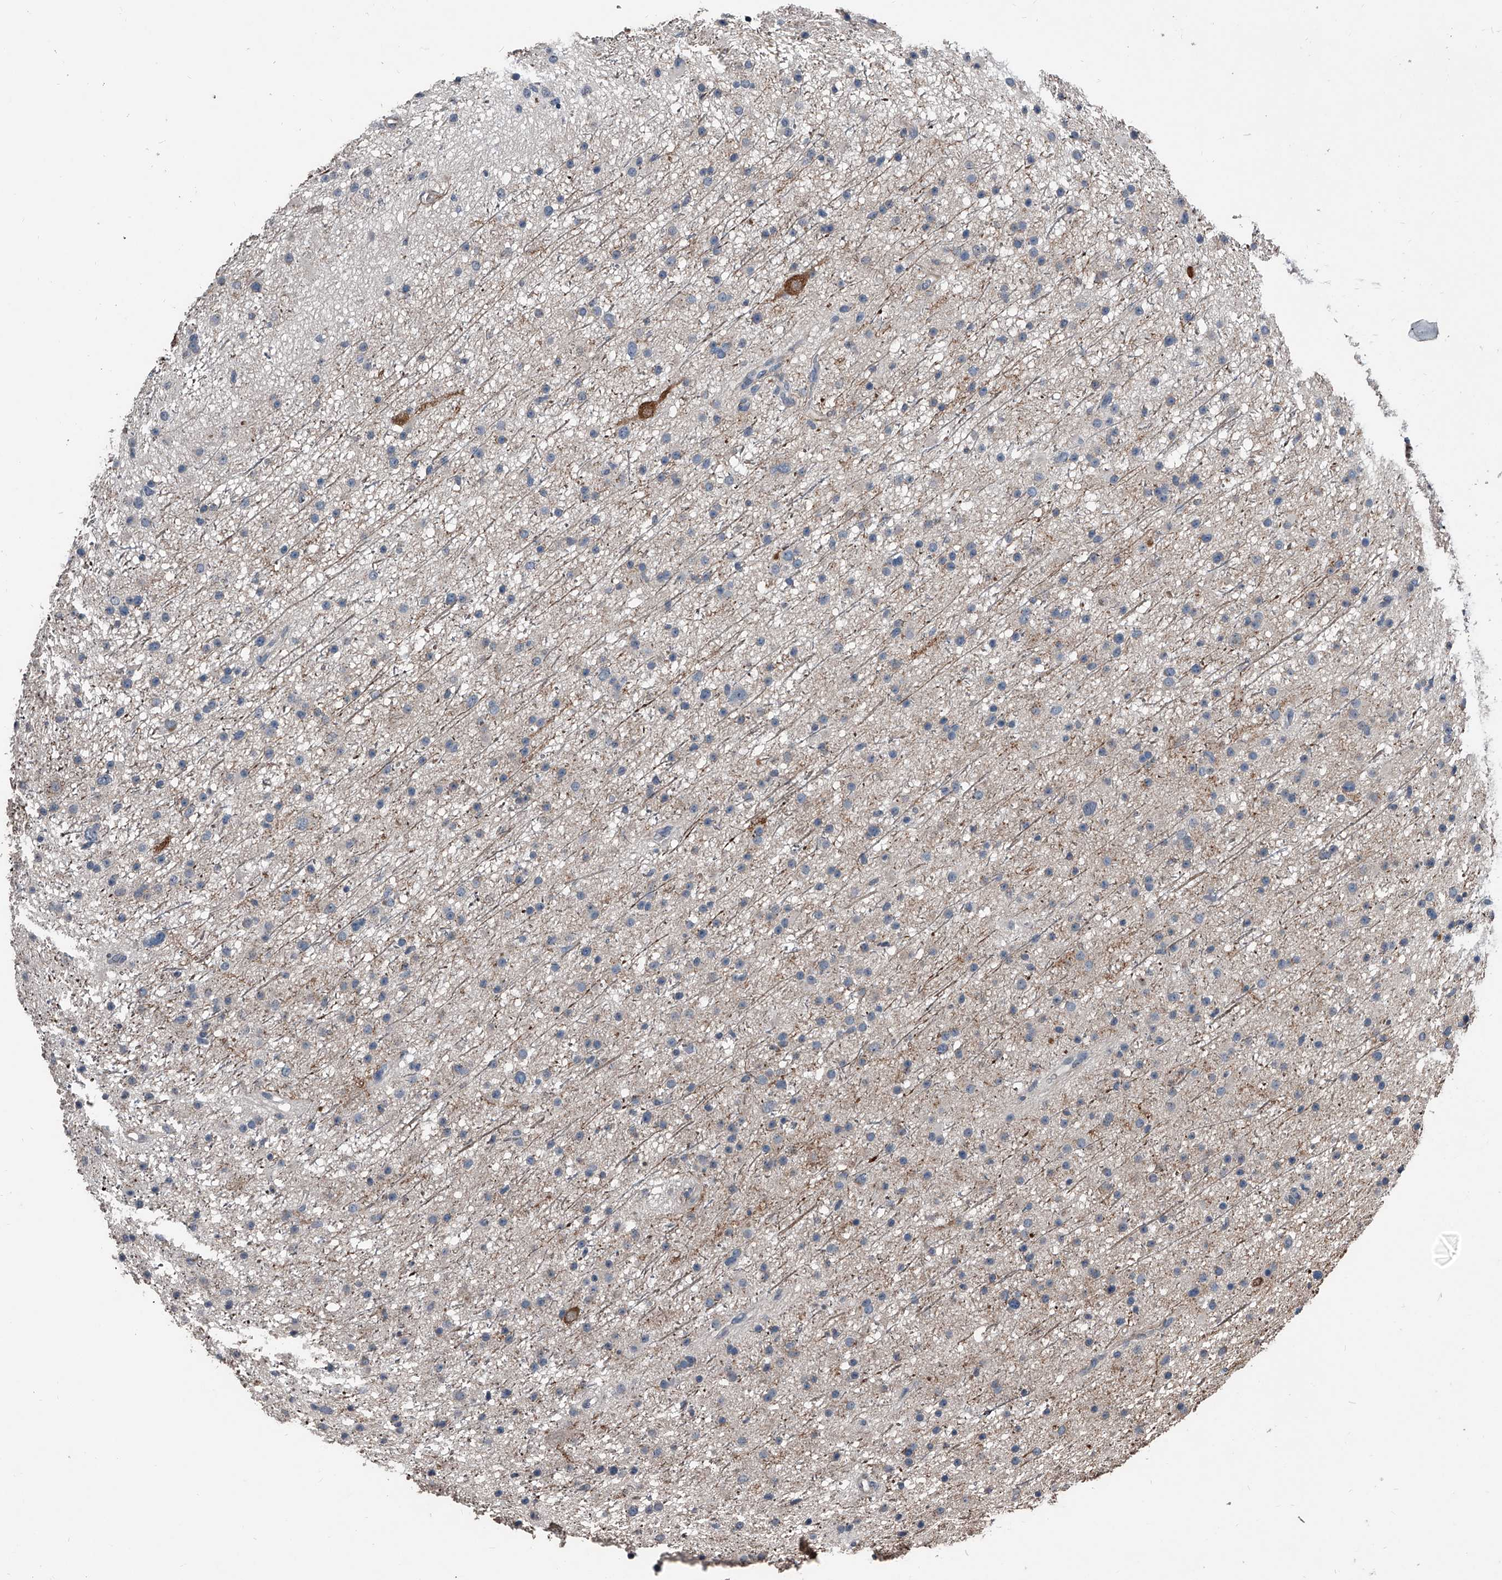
{"staining": {"intensity": "negative", "quantity": "none", "location": "none"}, "tissue": "glioma", "cell_type": "Tumor cells", "image_type": "cancer", "snomed": [{"axis": "morphology", "description": "Glioma, malignant, Low grade"}, {"axis": "topography", "description": "Cerebral cortex"}], "caption": "A high-resolution image shows immunohistochemistry staining of malignant glioma (low-grade), which demonstrates no significant expression in tumor cells.", "gene": "PHACTR1", "patient": {"sex": "female", "age": 39}}